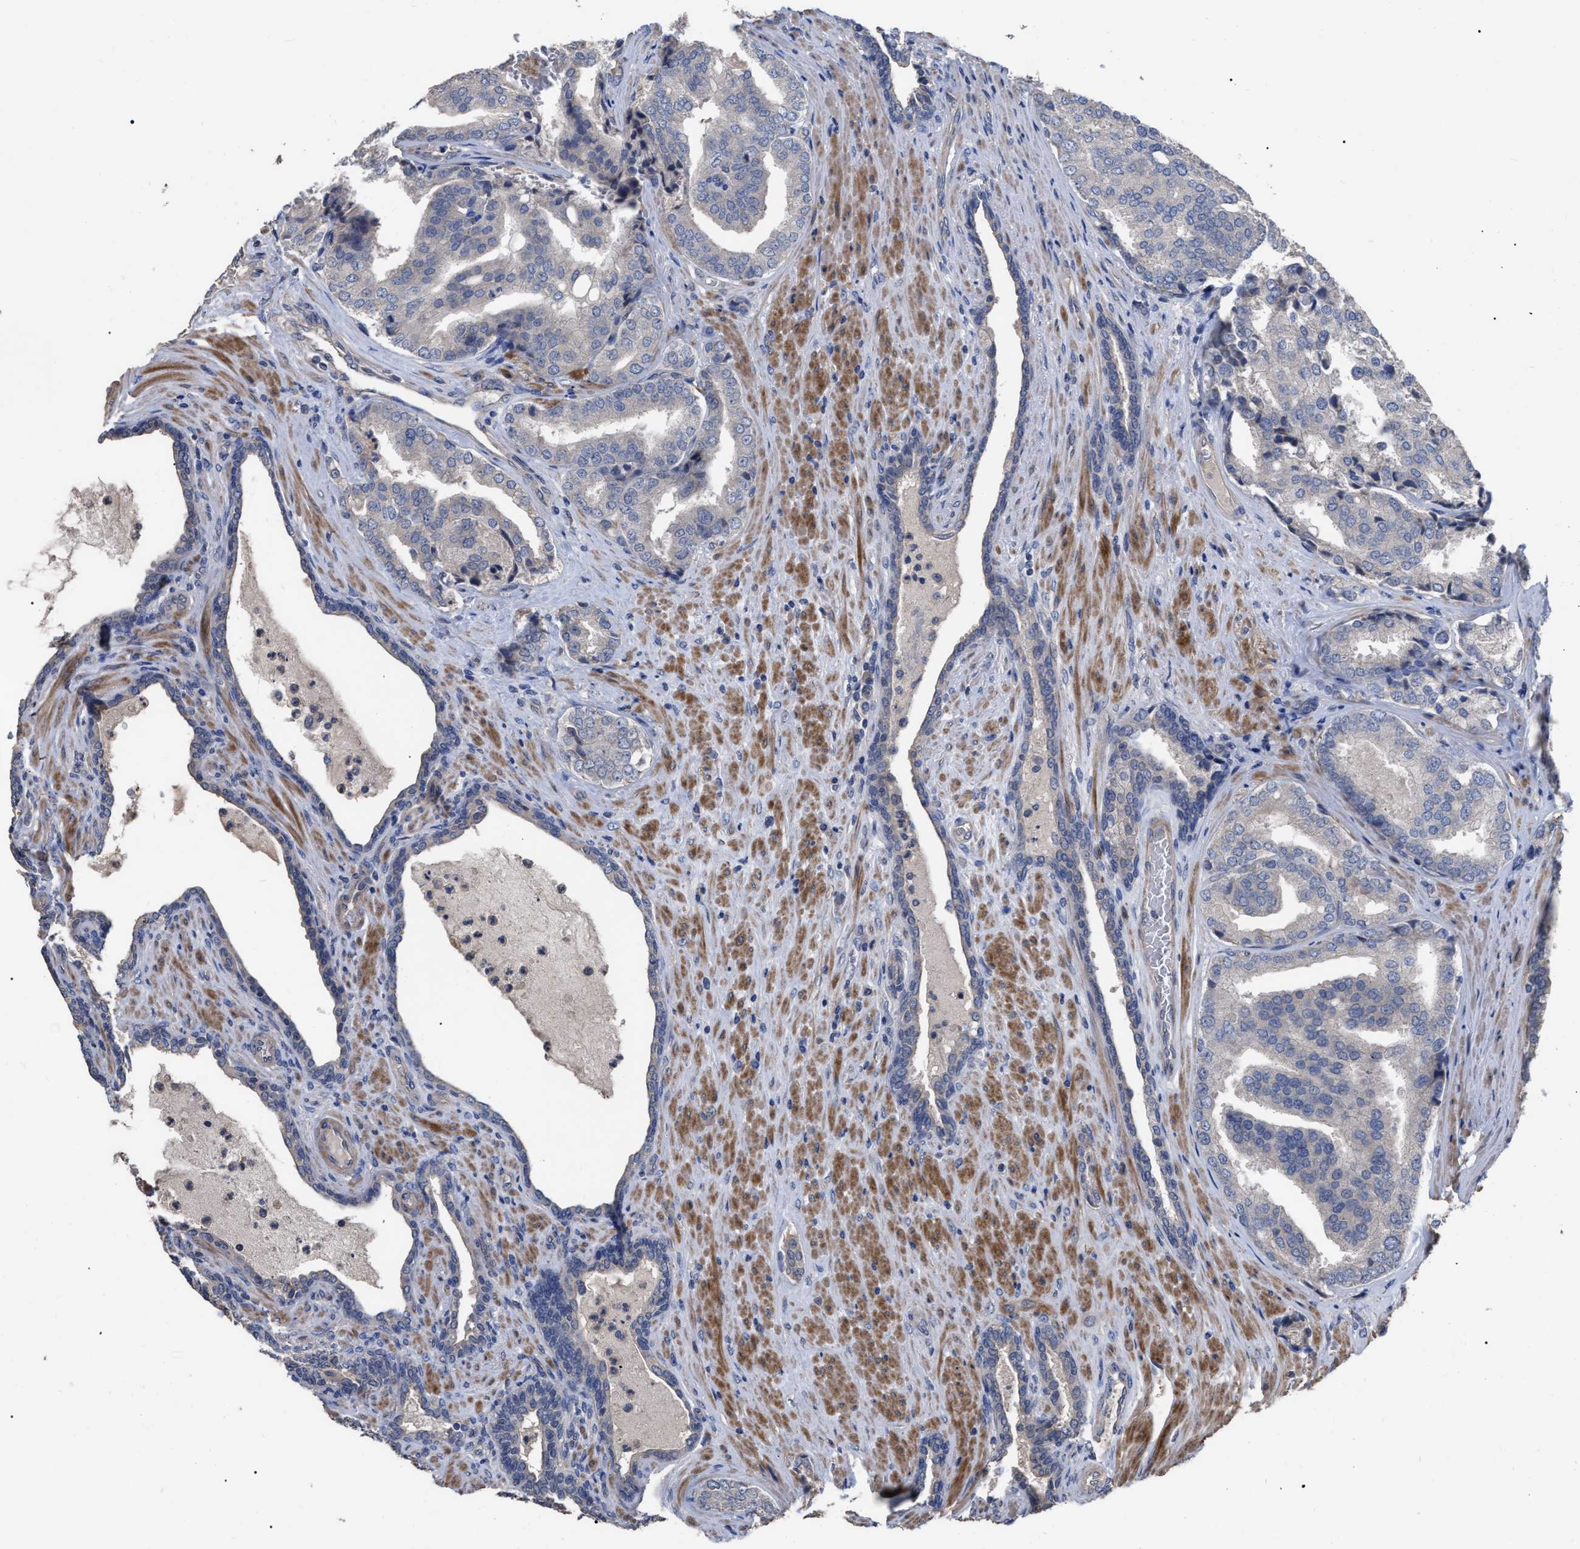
{"staining": {"intensity": "negative", "quantity": "none", "location": "none"}, "tissue": "prostate cancer", "cell_type": "Tumor cells", "image_type": "cancer", "snomed": [{"axis": "morphology", "description": "Adenocarcinoma, High grade"}, {"axis": "topography", "description": "Prostate"}], "caption": "A high-resolution image shows immunohistochemistry staining of prostate cancer, which reveals no significant expression in tumor cells.", "gene": "BTN2A1", "patient": {"sex": "male", "age": 50}}